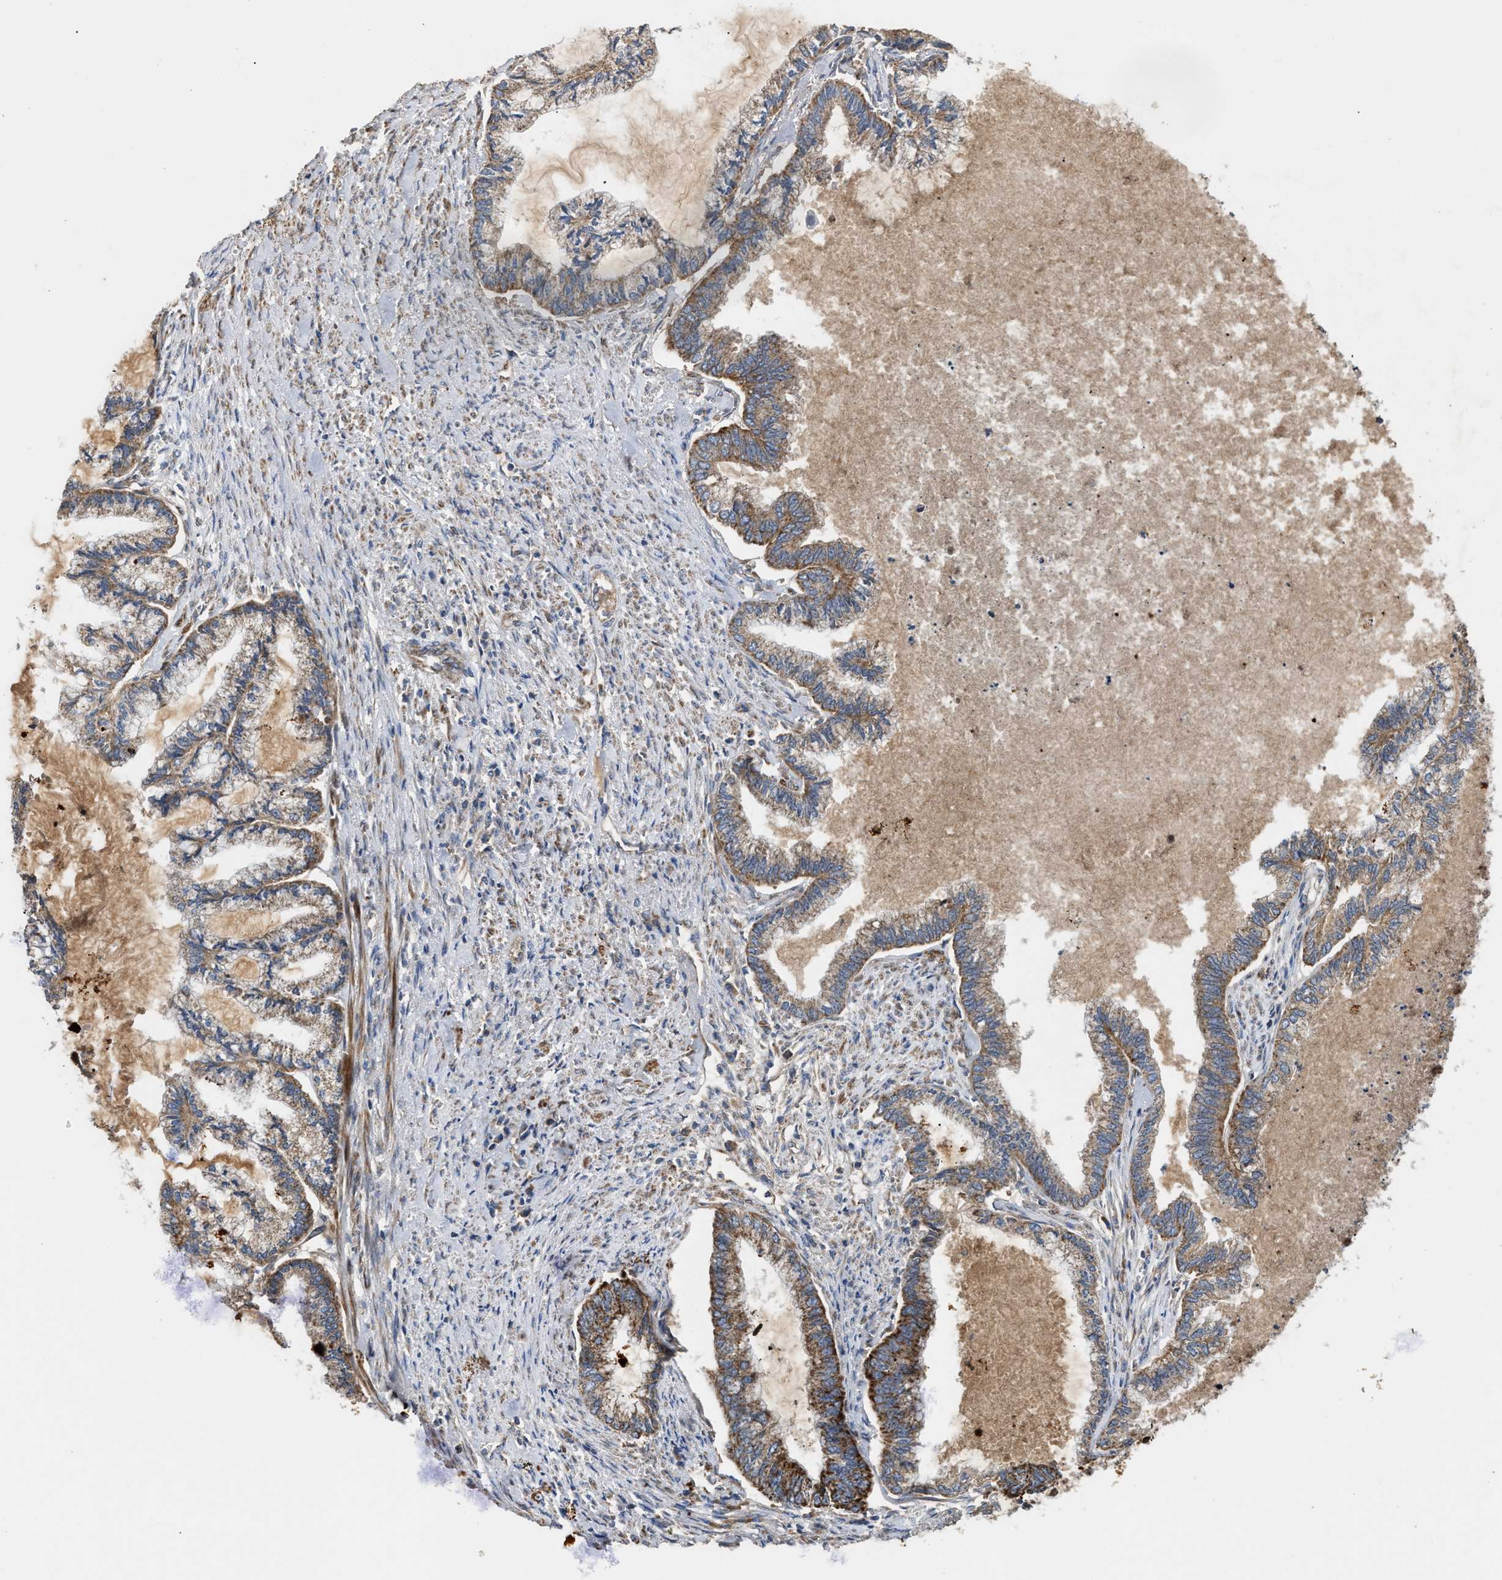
{"staining": {"intensity": "moderate", "quantity": ">75%", "location": "cytoplasmic/membranous"}, "tissue": "endometrial cancer", "cell_type": "Tumor cells", "image_type": "cancer", "snomed": [{"axis": "morphology", "description": "Adenocarcinoma, NOS"}, {"axis": "topography", "description": "Endometrium"}], "caption": "A brown stain highlights moderate cytoplasmic/membranous positivity of a protein in human endometrial adenocarcinoma tumor cells.", "gene": "TACO1", "patient": {"sex": "female", "age": 86}}